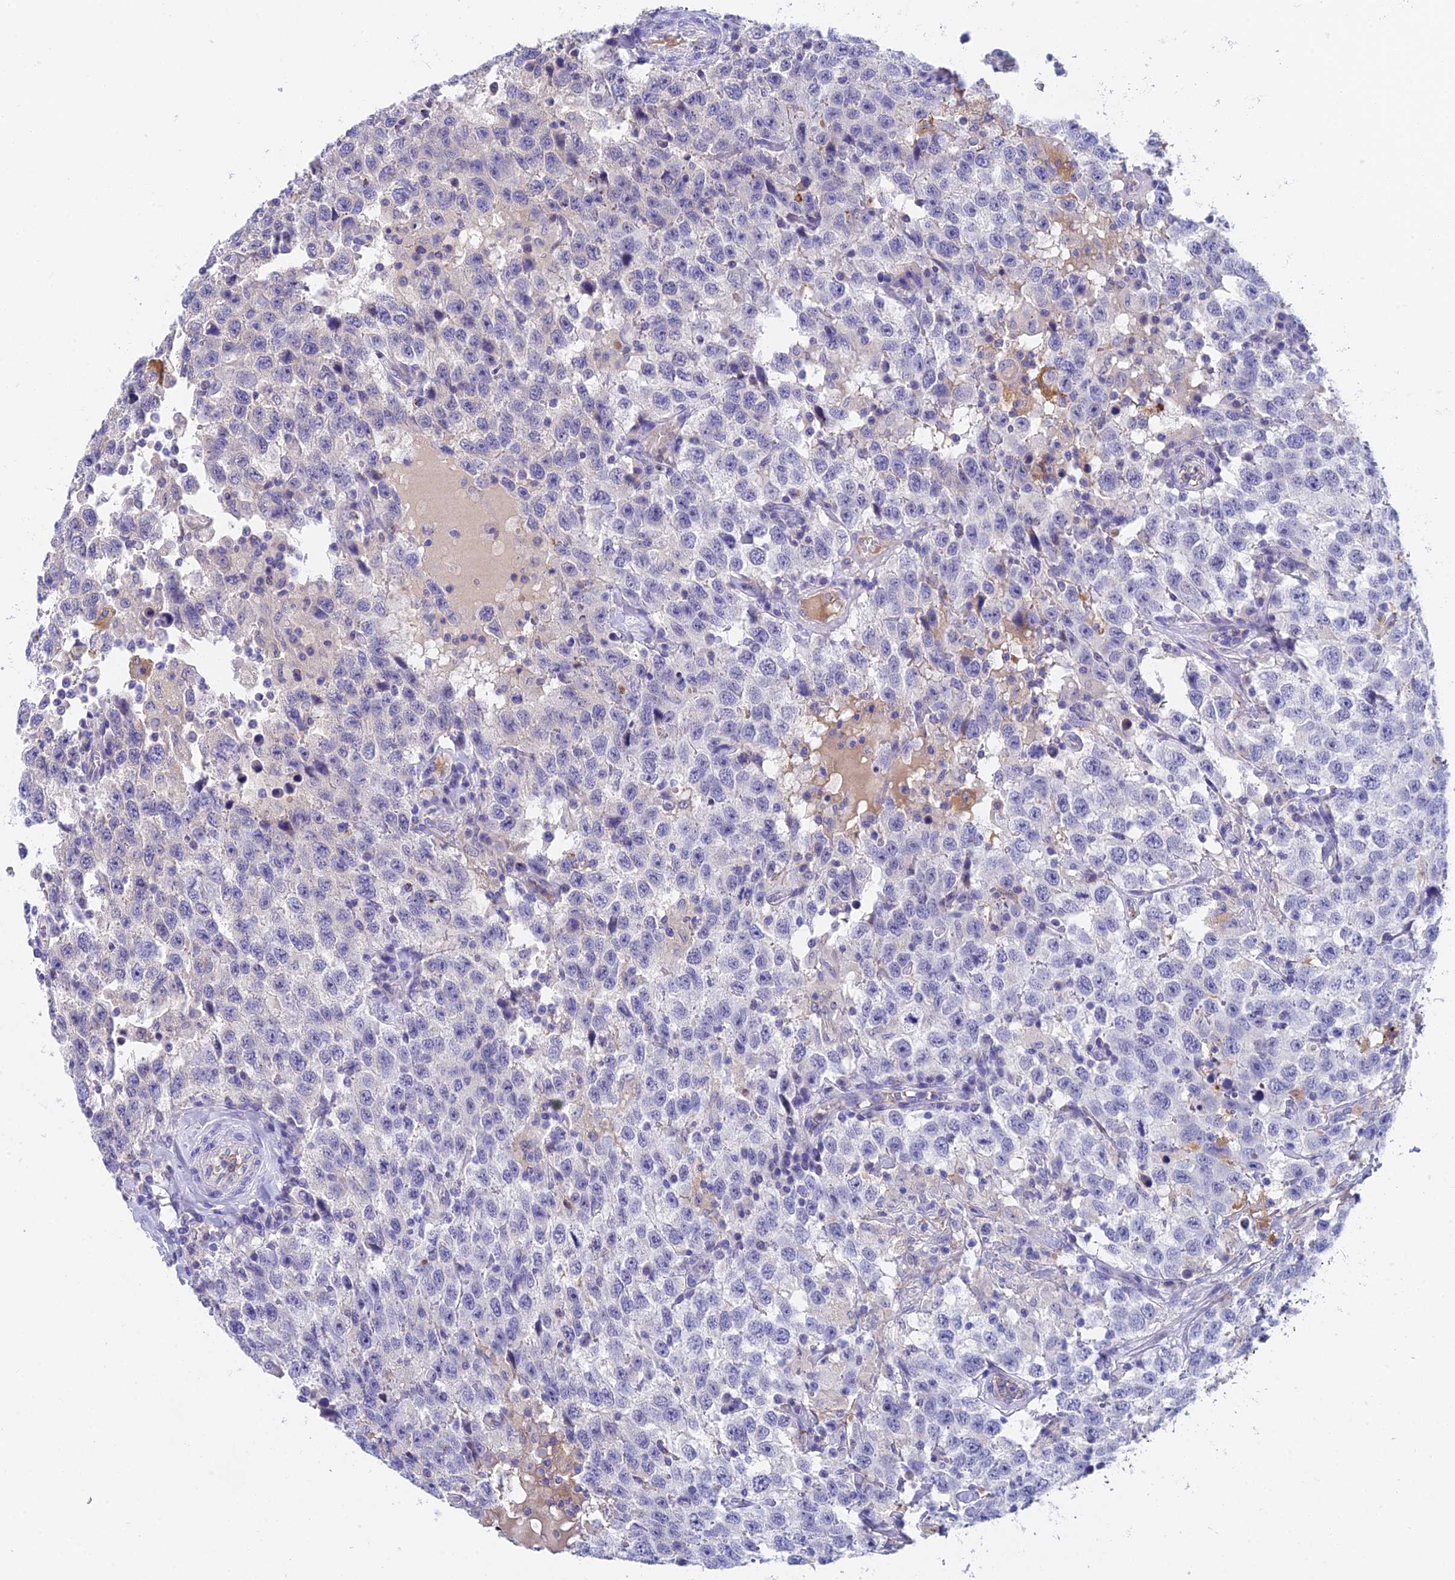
{"staining": {"intensity": "negative", "quantity": "none", "location": "none"}, "tissue": "testis cancer", "cell_type": "Tumor cells", "image_type": "cancer", "snomed": [{"axis": "morphology", "description": "Seminoma, NOS"}, {"axis": "topography", "description": "Testis"}], "caption": "This image is of testis cancer (seminoma) stained with immunohistochemistry to label a protein in brown with the nuclei are counter-stained blue. There is no expression in tumor cells. Brightfield microscopy of immunohistochemistry (IHC) stained with DAB (brown) and hematoxylin (blue), captured at high magnification.", "gene": "ADAMTS13", "patient": {"sex": "male", "age": 41}}